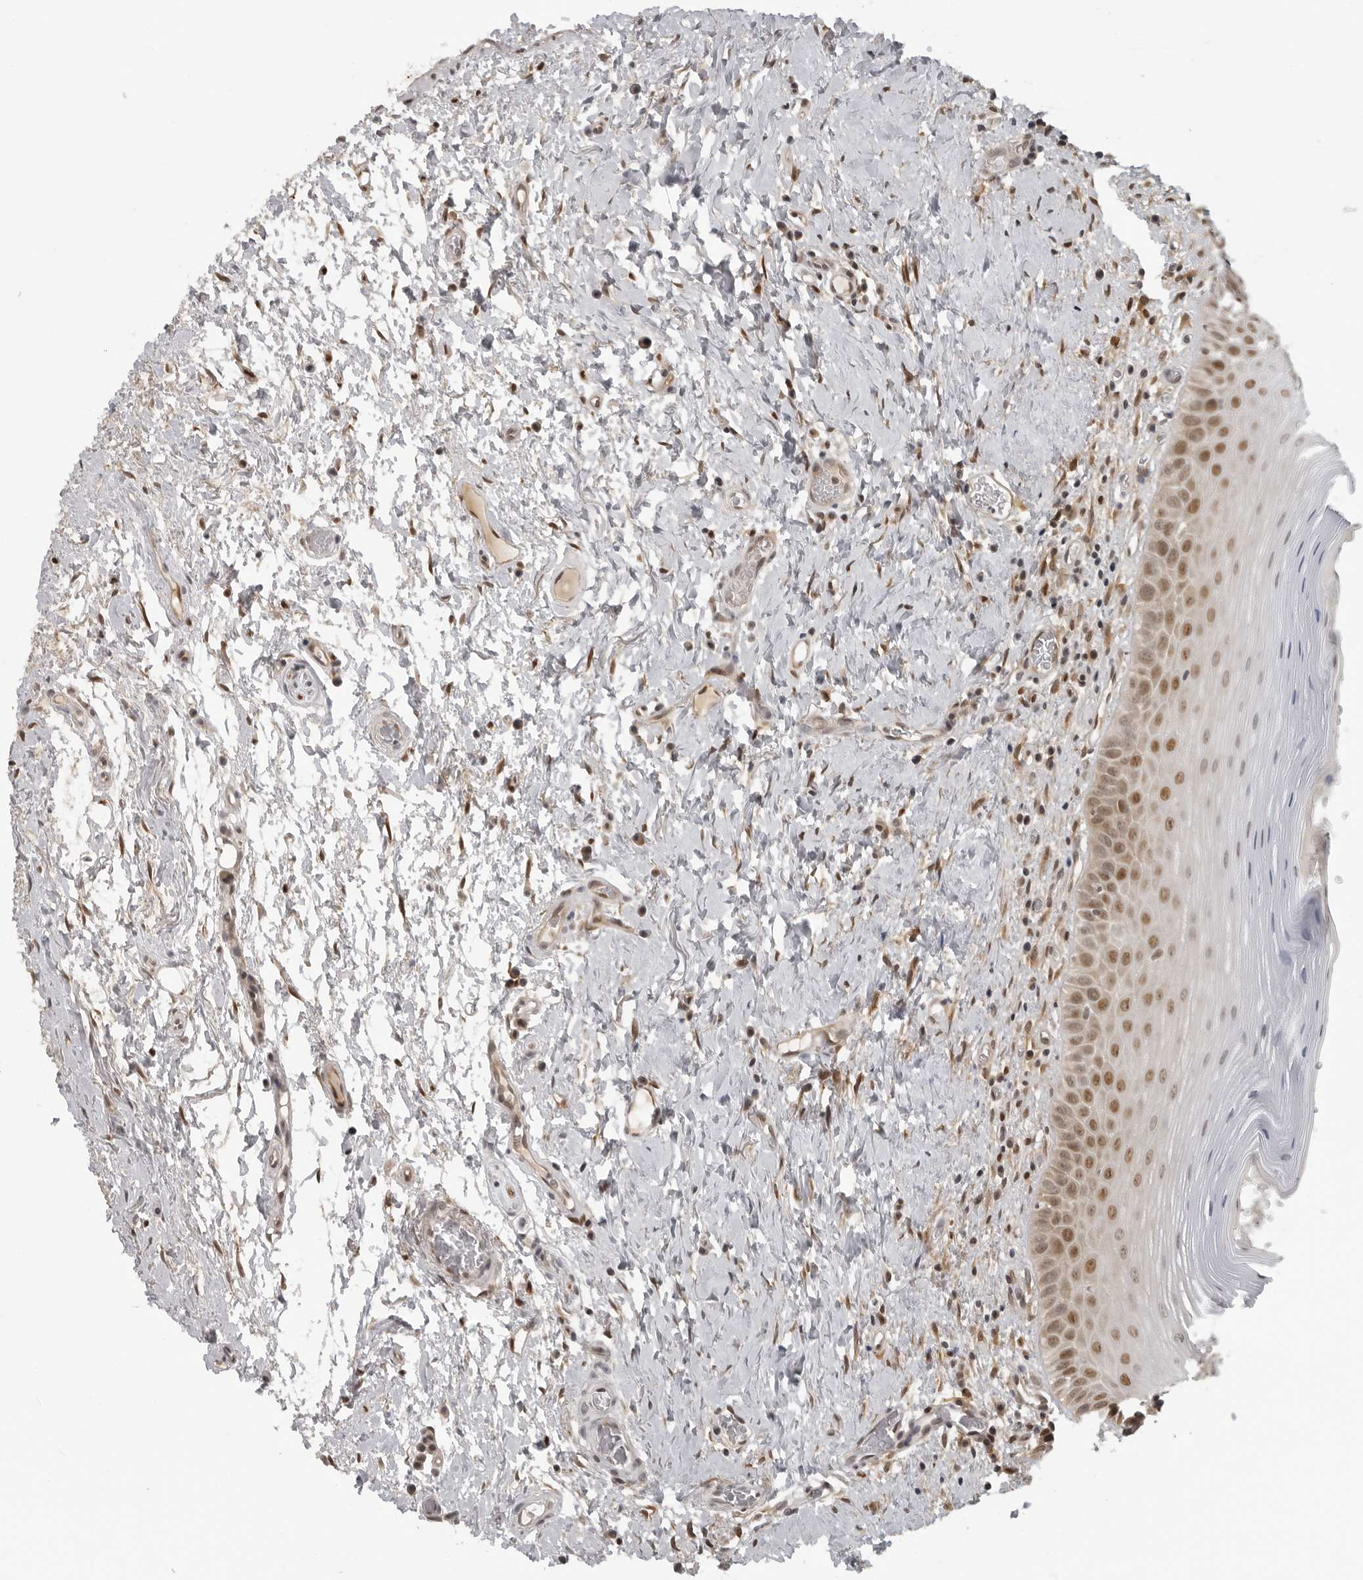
{"staining": {"intensity": "moderate", "quantity": "25%-75%", "location": "nuclear"}, "tissue": "oral mucosa", "cell_type": "Squamous epithelial cells", "image_type": "normal", "snomed": [{"axis": "morphology", "description": "Normal tissue, NOS"}, {"axis": "topography", "description": "Oral tissue"}], "caption": "This is a micrograph of immunohistochemistry staining of benign oral mucosa, which shows moderate staining in the nuclear of squamous epithelial cells.", "gene": "MAF", "patient": {"sex": "male", "age": 82}}